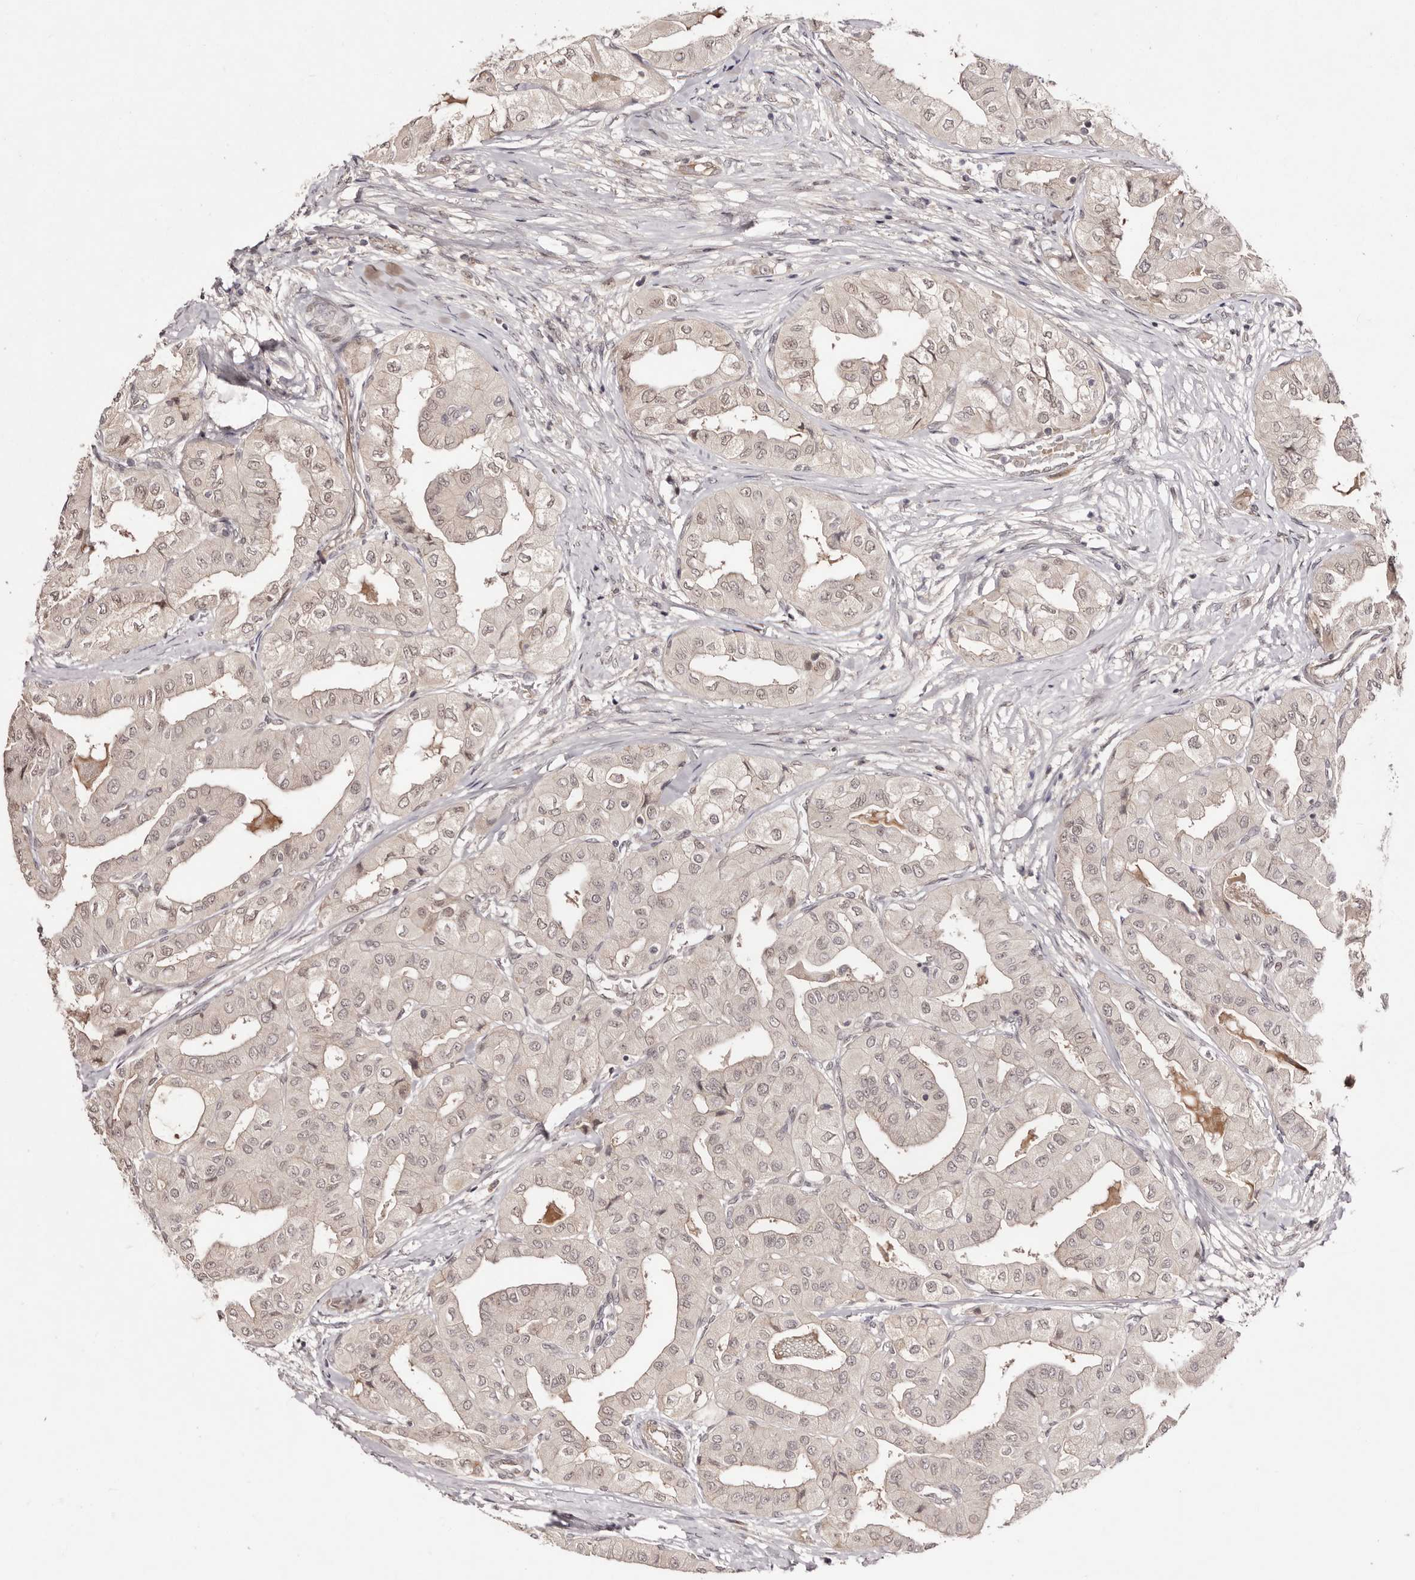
{"staining": {"intensity": "weak", "quantity": "<25%", "location": "nuclear"}, "tissue": "thyroid cancer", "cell_type": "Tumor cells", "image_type": "cancer", "snomed": [{"axis": "morphology", "description": "Papillary adenocarcinoma, NOS"}, {"axis": "topography", "description": "Thyroid gland"}], "caption": "Immunohistochemical staining of thyroid cancer (papillary adenocarcinoma) demonstrates no significant expression in tumor cells.", "gene": "EGR3", "patient": {"sex": "female", "age": 59}}